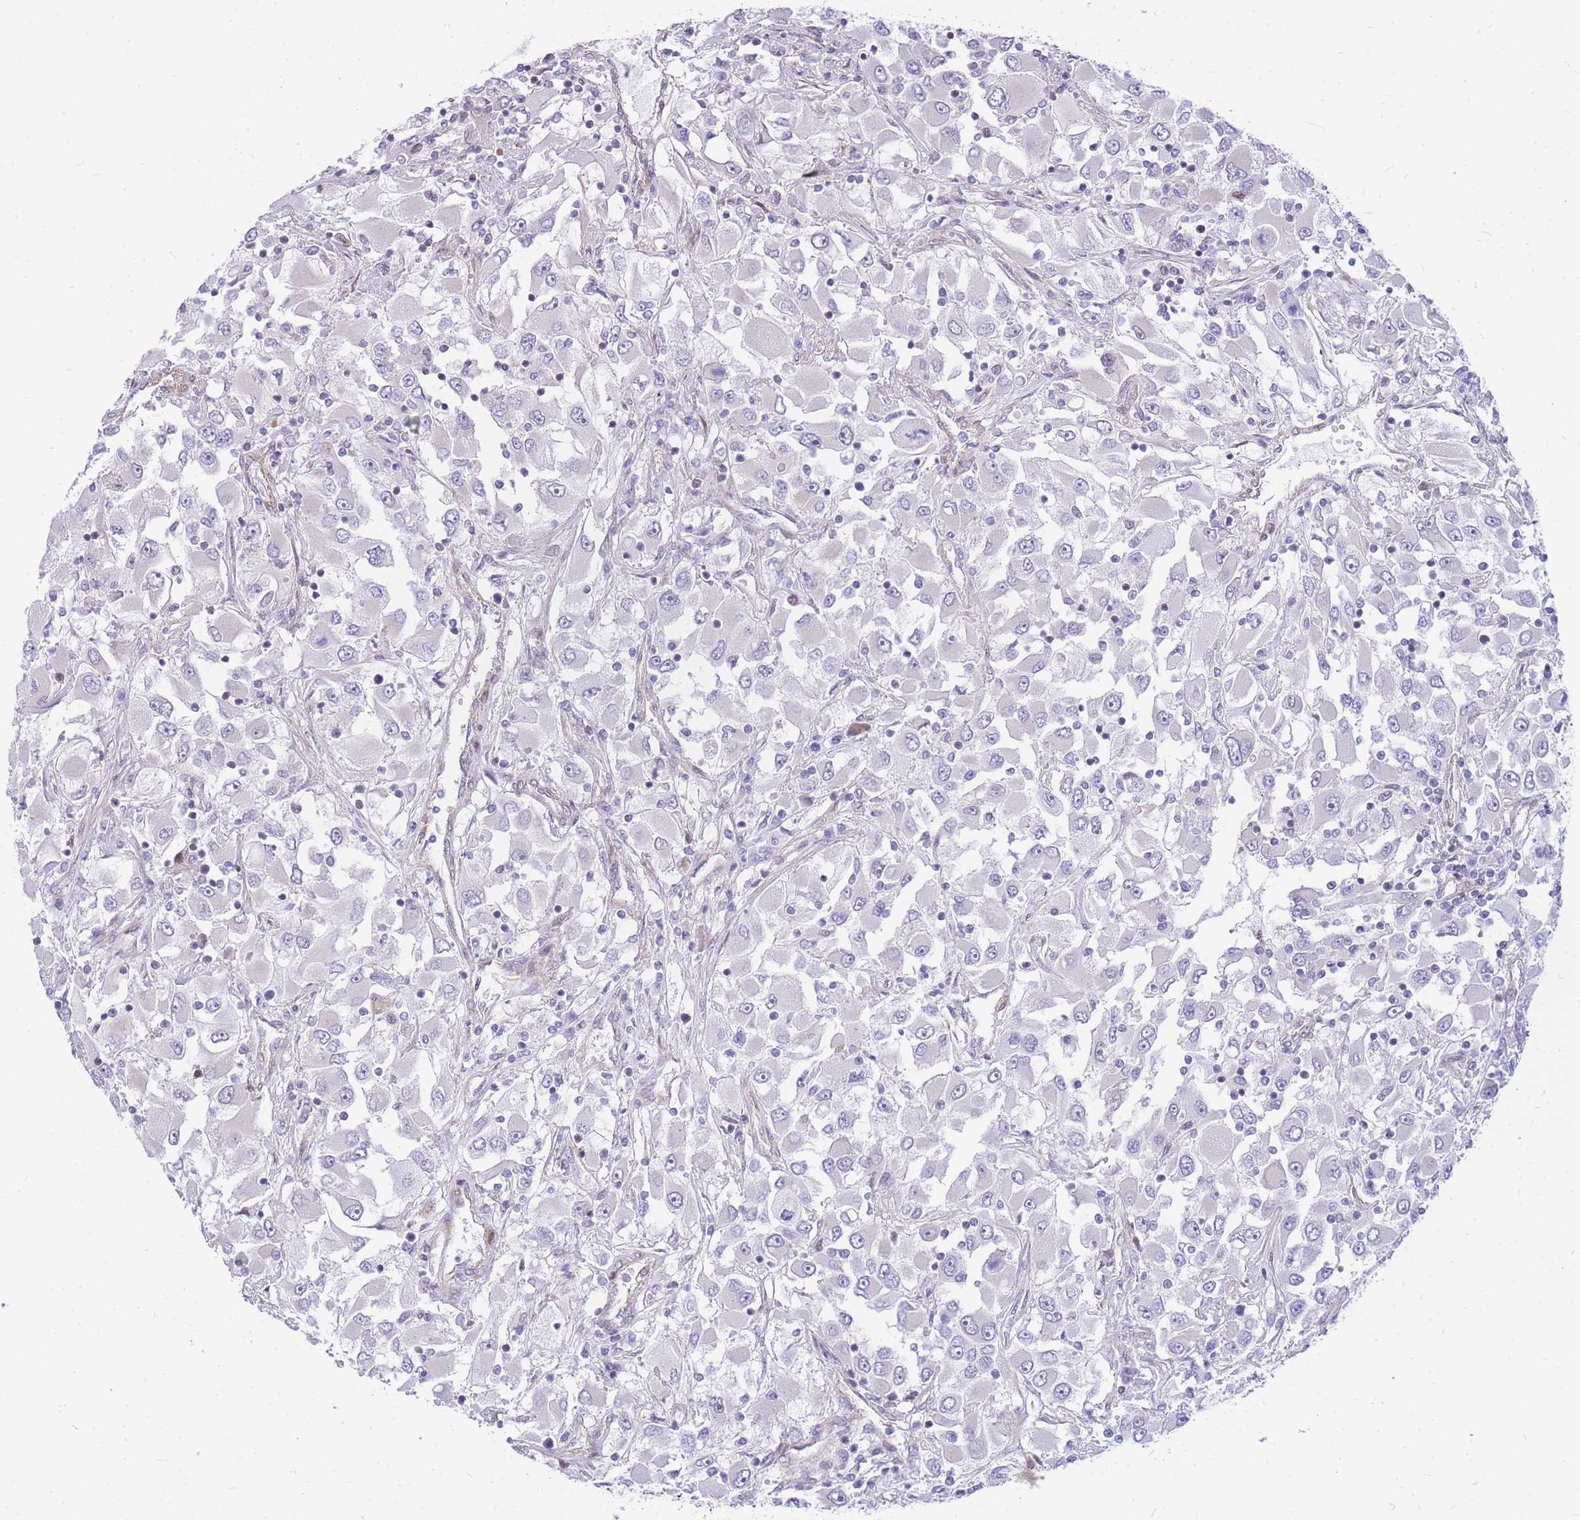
{"staining": {"intensity": "negative", "quantity": "none", "location": "none"}, "tissue": "renal cancer", "cell_type": "Tumor cells", "image_type": "cancer", "snomed": [{"axis": "morphology", "description": "Adenocarcinoma, NOS"}, {"axis": "topography", "description": "Kidney"}], "caption": "Image shows no protein positivity in tumor cells of renal cancer tissue.", "gene": "S100PBP", "patient": {"sex": "female", "age": 52}}